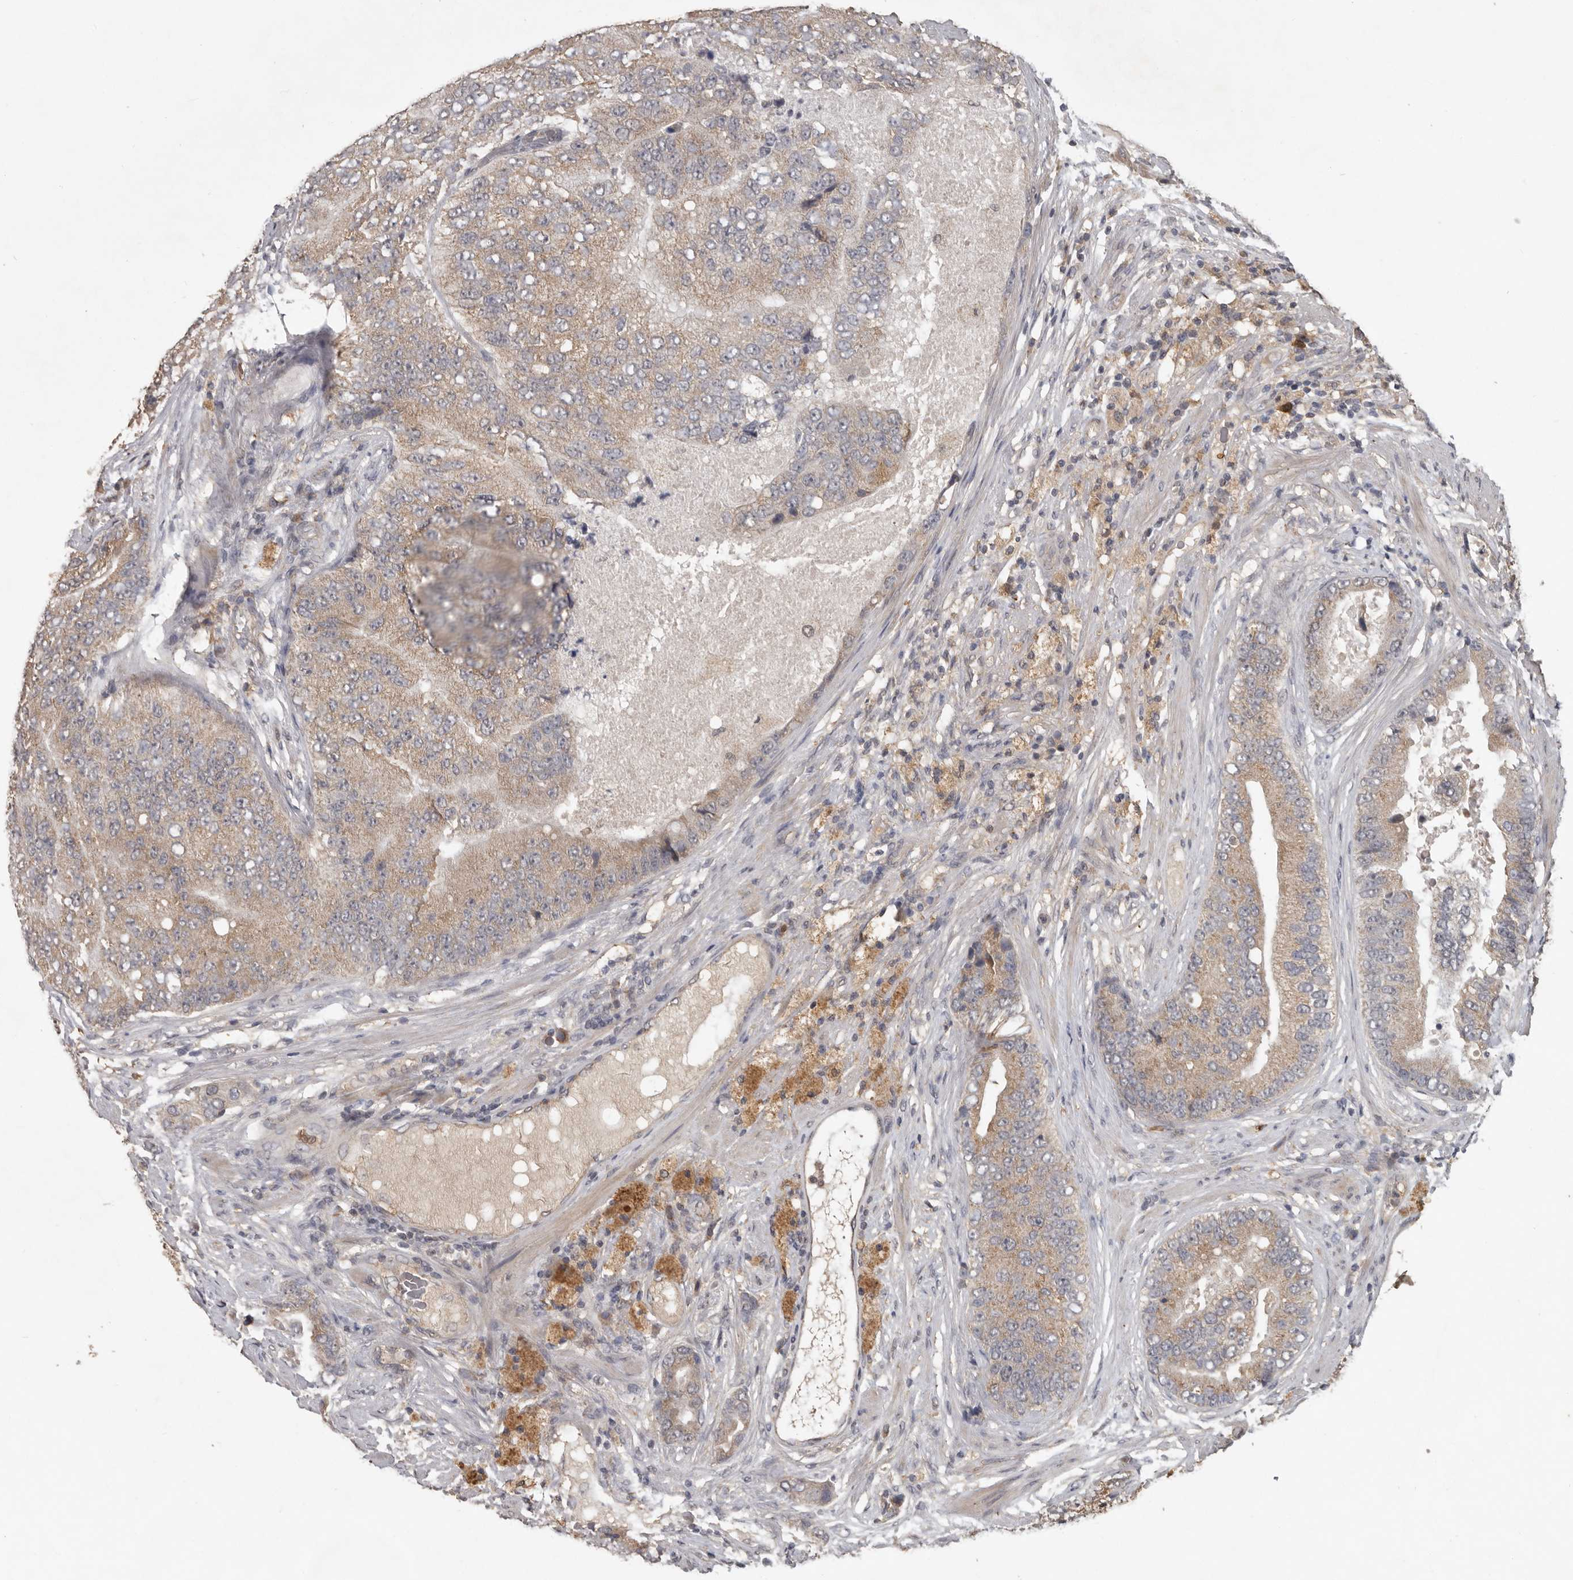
{"staining": {"intensity": "weak", "quantity": ">75%", "location": "cytoplasmic/membranous"}, "tissue": "prostate cancer", "cell_type": "Tumor cells", "image_type": "cancer", "snomed": [{"axis": "morphology", "description": "Adenocarcinoma, High grade"}, {"axis": "topography", "description": "Prostate"}], "caption": "Prostate adenocarcinoma (high-grade) stained for a protein (brown) displays weak cytoplasmic/membranous positive positivity in about >75% of tumor cells.", "gene": "MTF1", "patient": {"sex": "male", "age": 70}}